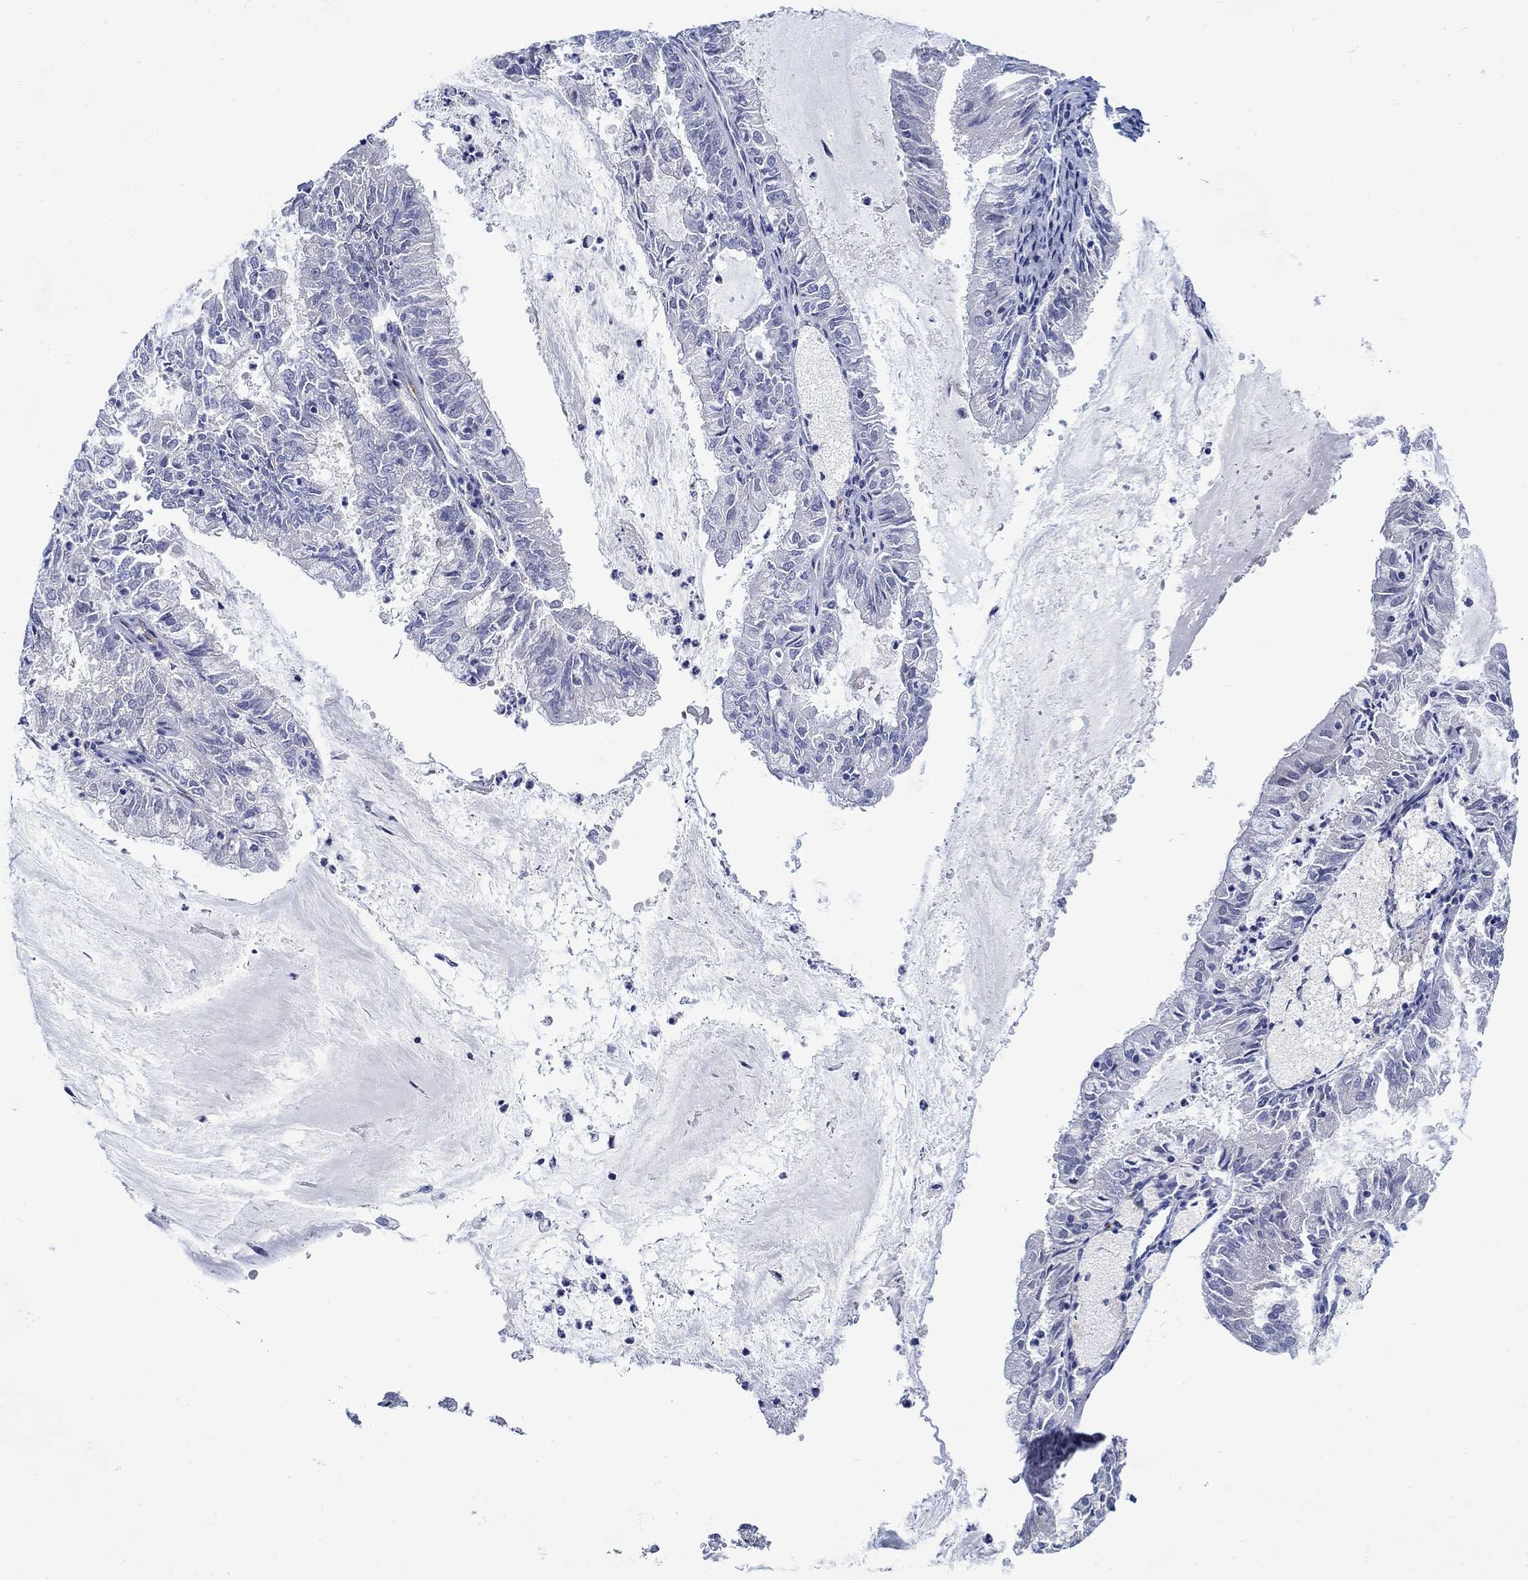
{"staining": {"intensity": "negative", "quantity": "none", "location": "none"}, "tissue": "endometrial cancer", "cell_type": "Tumor cells", "image_type": "cancer", "snomed": [{"axis": "morphology", "description": "Adenocarcinoma, NOS"}, {"axis": "topography", "description": "Endometrium"}], "caption": "An IHC micrograph of endometrial cancer (adenocarcinoma) is shown. There is no staining in tumor cells of endometrial cancer (adenocarcinoma).", "gene": "KSR2", "patient": {"sex": "female", "age": 57}}